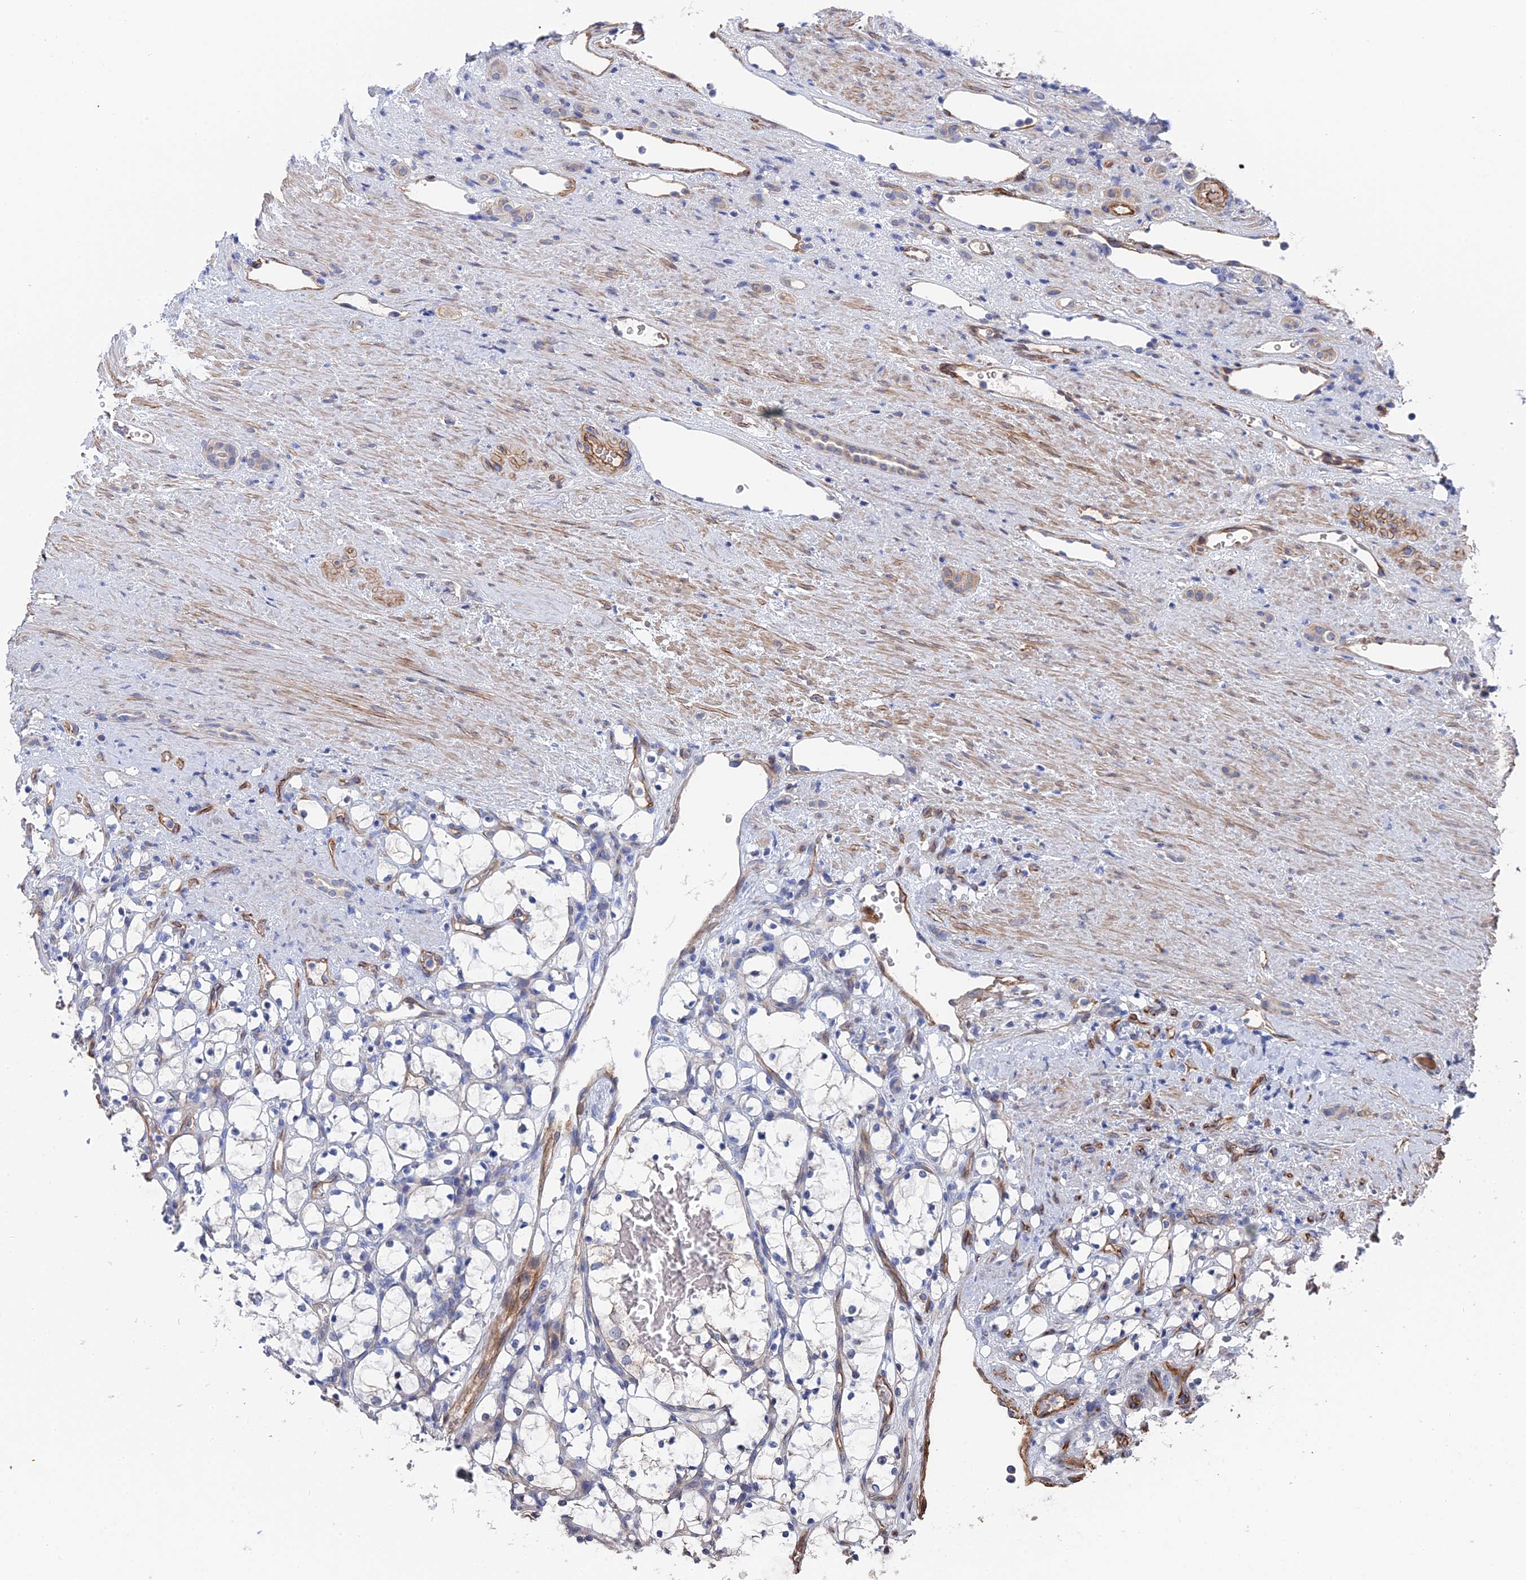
{"staining": {"intensity": "negative", "quantity": "none", "location": "none"}, "tissue": "renal cancer", "cell_type": "Tumor cells", "image_type": "cancer", "snomed": [{"axis": "morphology", "description": "Adenocarcinoma, NOS"}, {"axis": "topography", "description": "Kidney"}], "caption": "Tumor cells show no significant staining in renal adenocarcinoma.", "gene": "MTHFSD", "patient": {"sex": "female", "age": 69}}